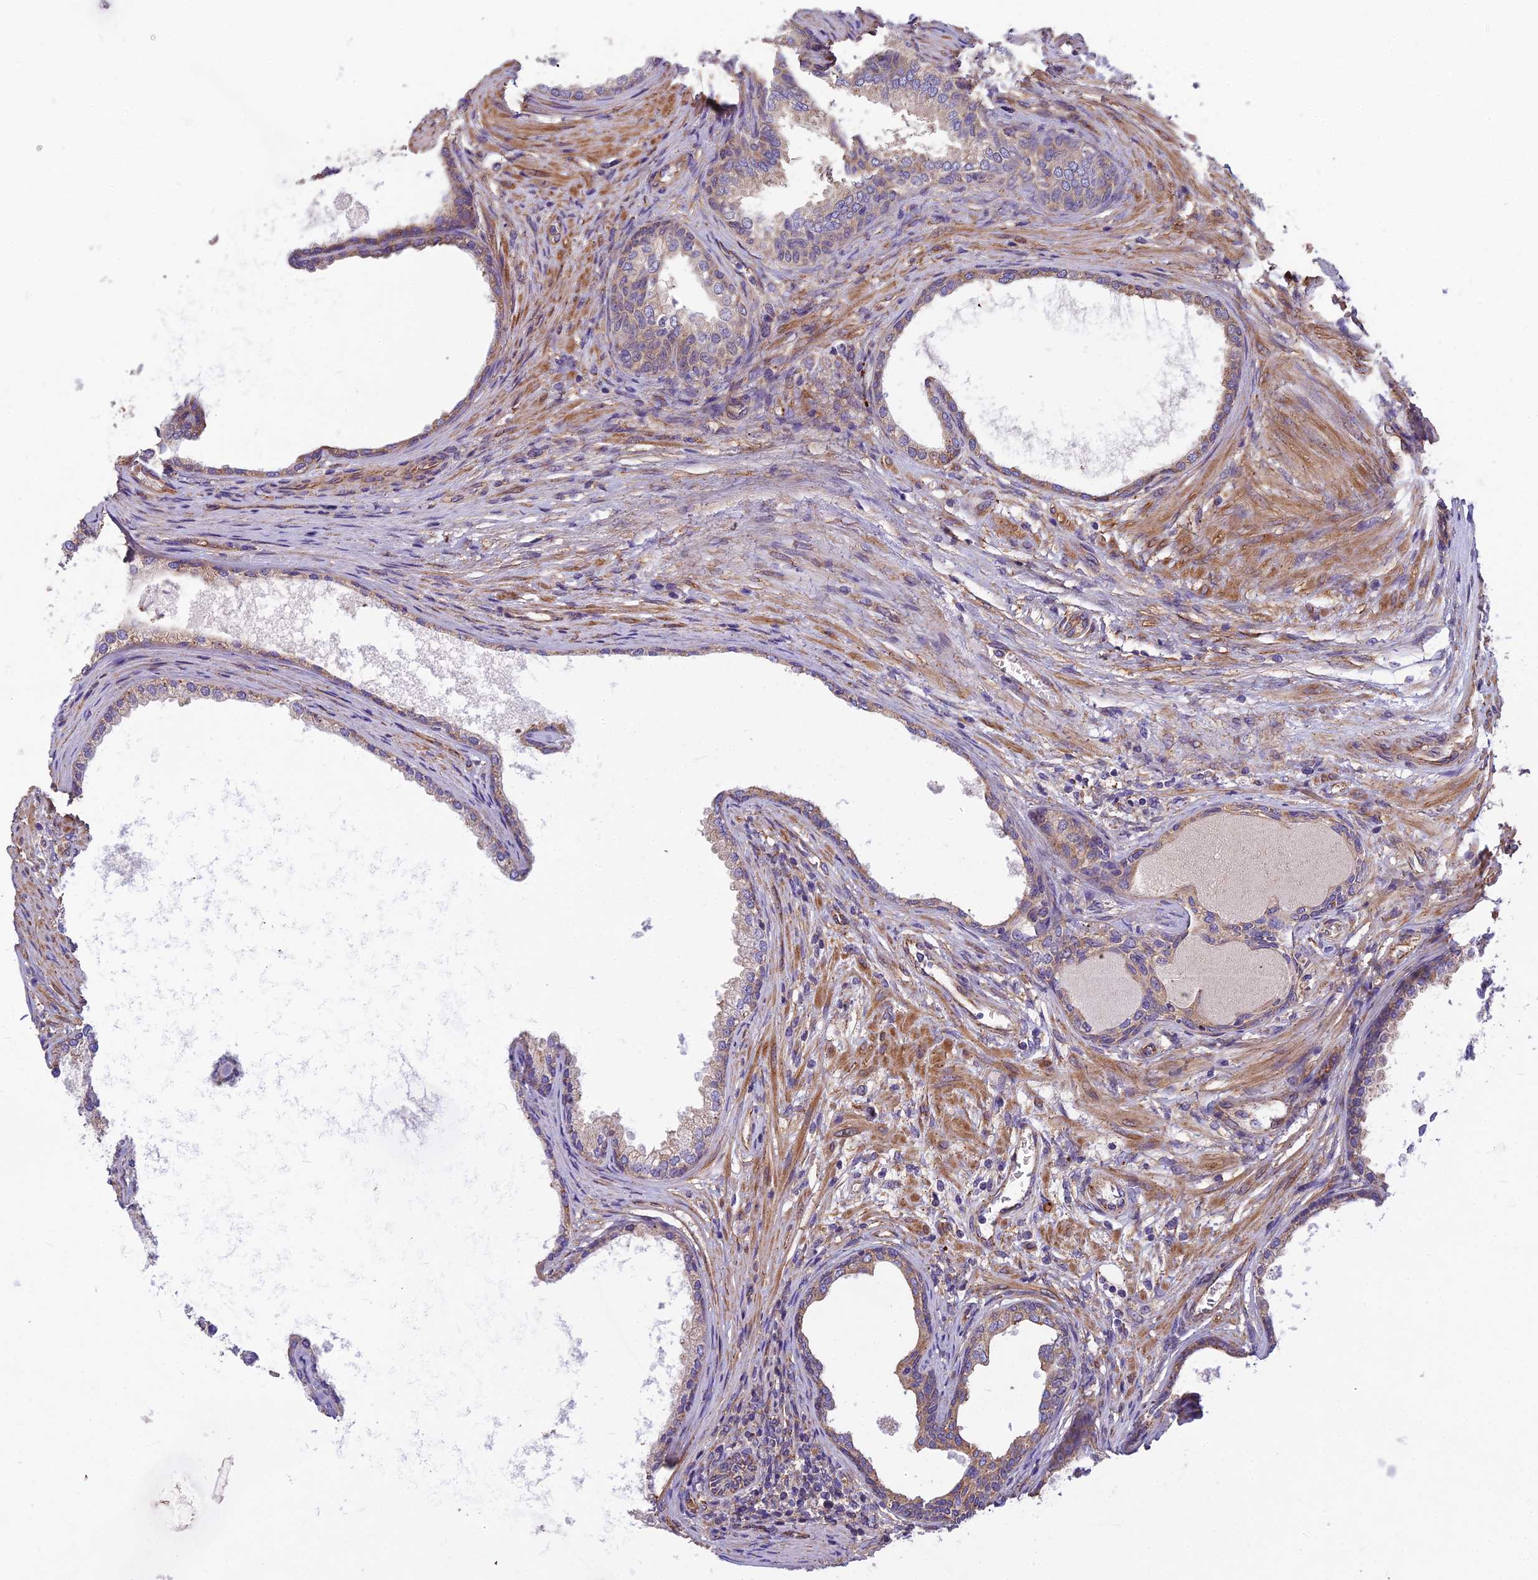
{"staining": {"intensity": "moderate", "quantity": "25%-75%", "location": "cytoplasmic/membranous"}, "tissue": "prostate", "cell_type": "Glandular cells", "image_type": "normal", "snomed": [{"axis": "morphology", "description": "Normal tissue, NOS"}, {"axis": "topography", "description": "Prostate"}], "caption": "Immunohistochemical staining of normal prostate shows medium levels of moderate cytoplasmic/membranous staining in approximately 25%-75% of glandular cells.", "gene": "SPDL1", "patient": {"sex": "male", "age": 76}}